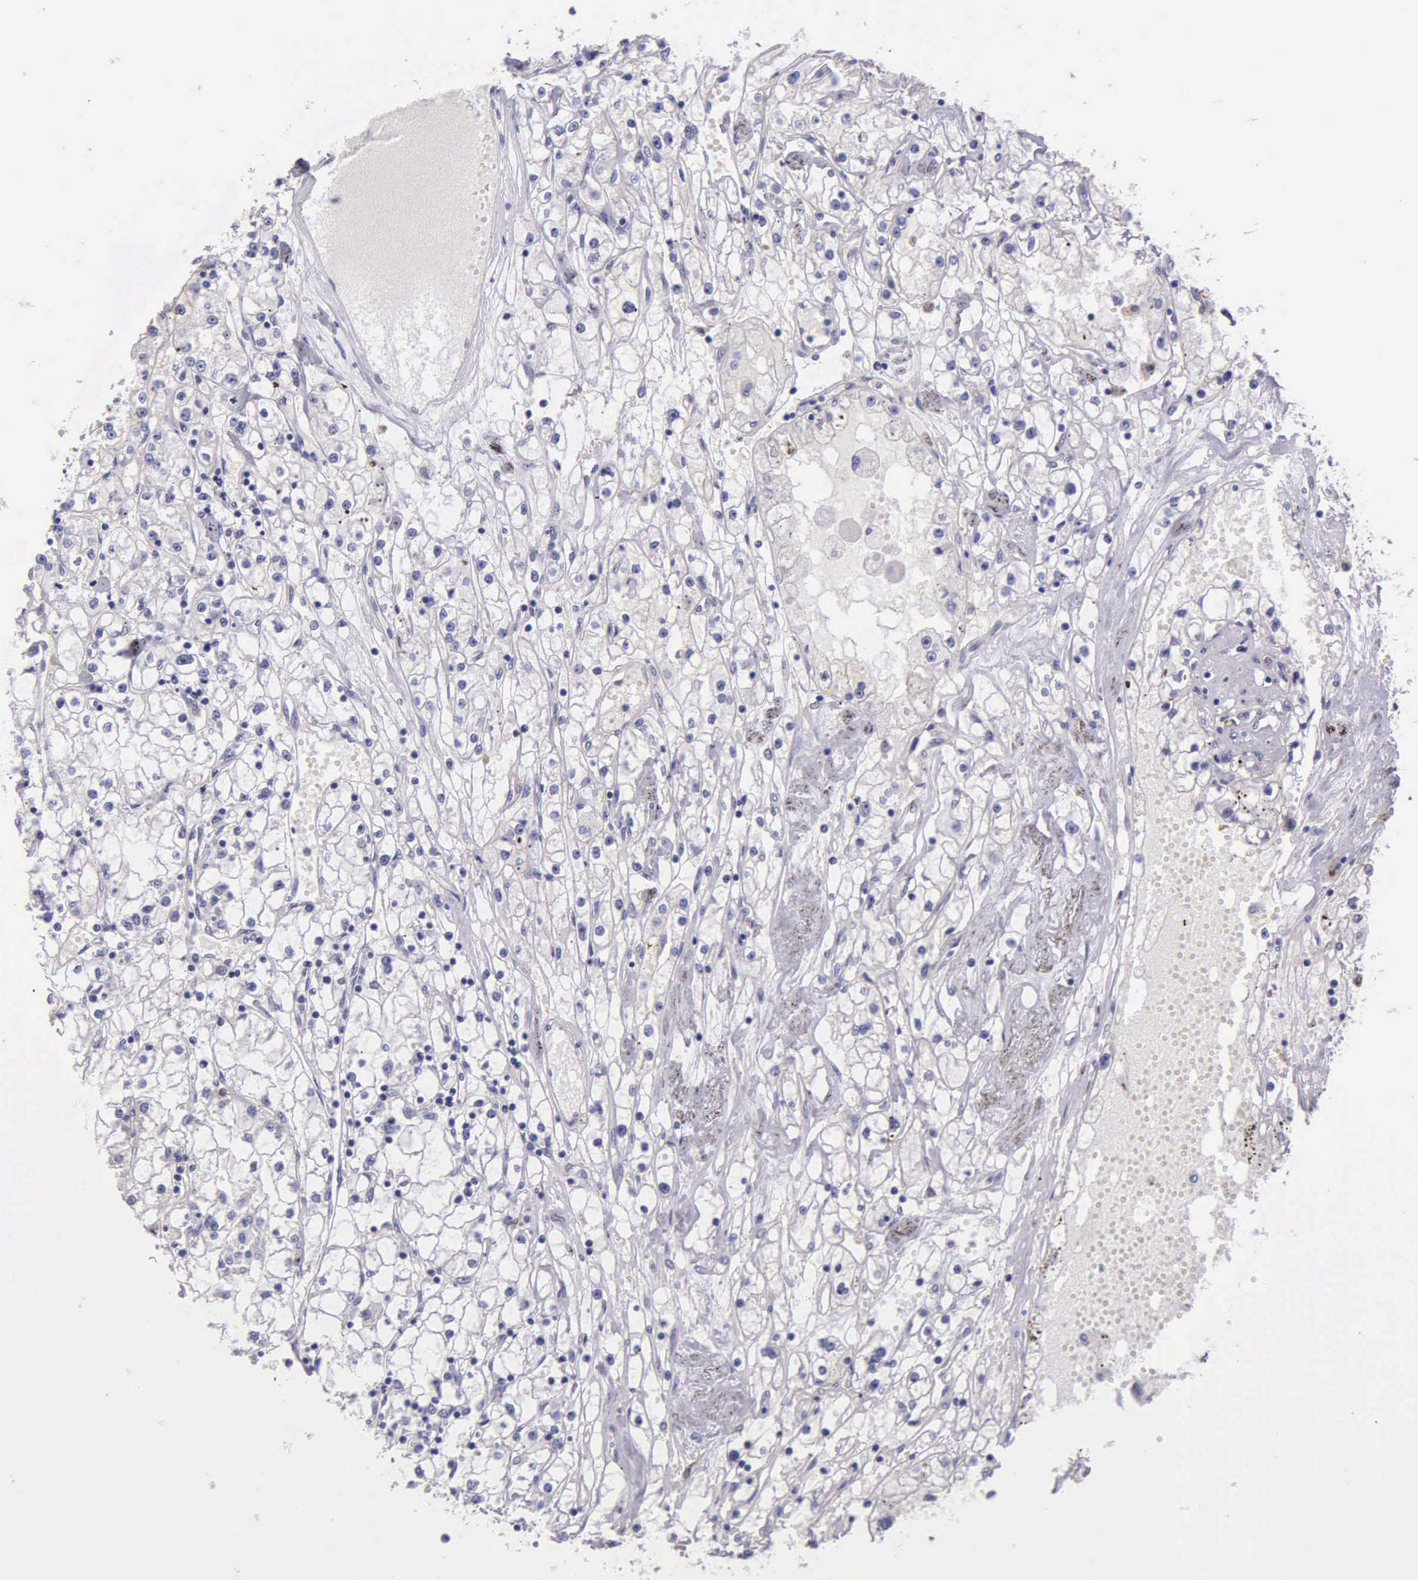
{"staining": {"intensity": "negative", "quantity": "none", "location": "none"}, "tissue": "renal cancer", "cell_type": "Tumor cells", "image_type": "cancer", "snomed": [{"axis": "morphology", "description": "Adenocarcinoma, NOS"}, {"axis": "topography", "description": "Kidney"}], "caption": "This micrograph is of renal adenocarcinoma stained with immunohistochemistry to label a protein in brown with the nuclei are counter-stained blue. There is no positivity in tumor cells. (DAB (3,3'-diaminobenzidine) immunohistochemistry, high magnification).", "gene": "GSTT2", "patient": {"sex": "male", "age": 56}}